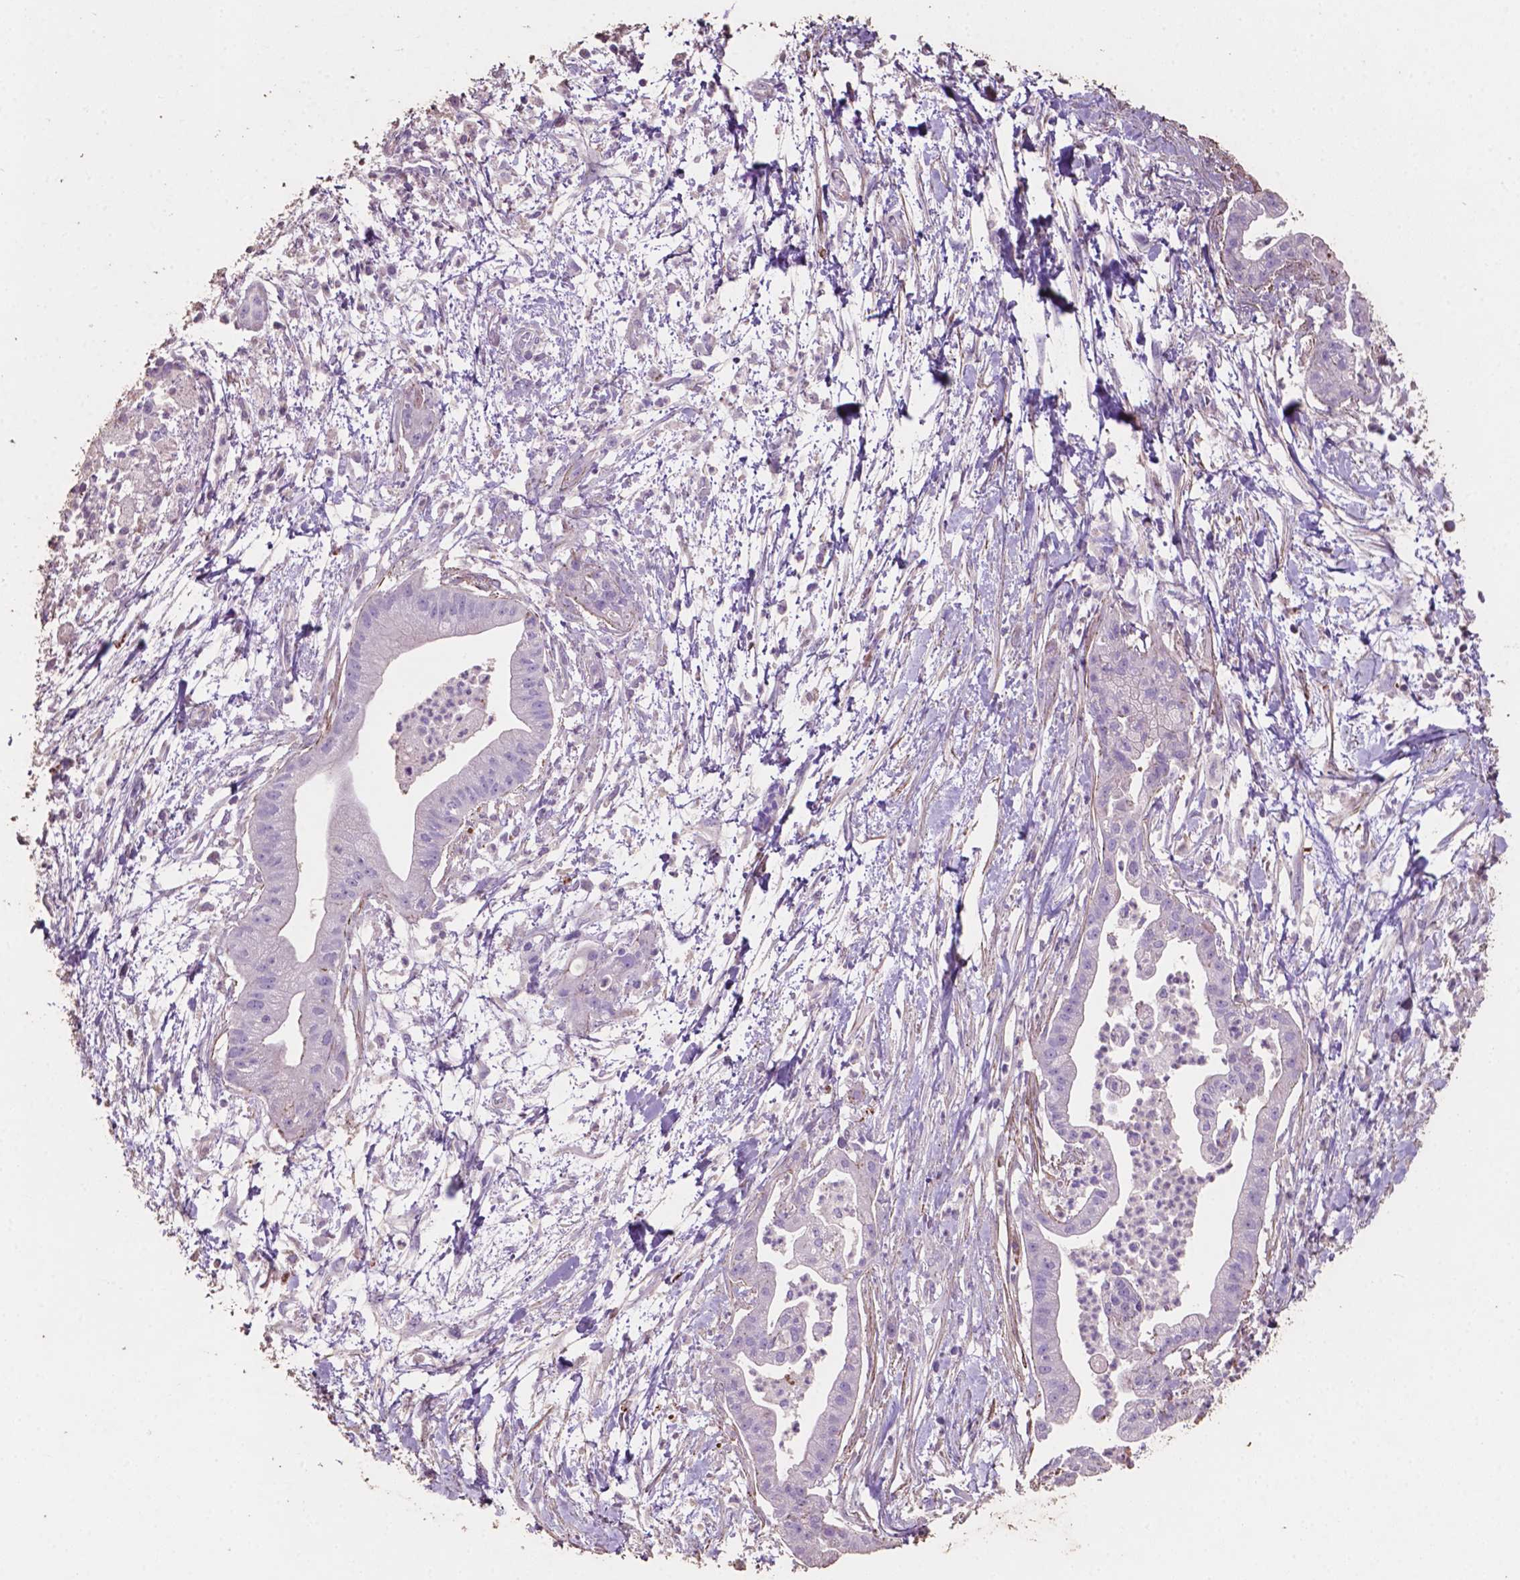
{"staining": {"intensity": "negative", "quantity": "none", "location": "none"}, "tissue": "pancreatic cancer", "cell_type": "Tumor cells", "image_type": "cancer", "snomed": [{"axis": "morphology", "description": "Normal tissue, NOS"}, {"axis": "morphology", "description": "Adenocarcinoma, NOS"}, {"axis": "topography", "description": "Lymph node"}, {"axis": "topography", "description": "Pancreas"}], "caption": "Immunohistochemistry histopathology image of neoplastic tissue: pancreatic adenocarcinoma stained with DAB (3,3'-diaminobenzidine) shows no significant protein staining in tumor cells.", "gene": "COMMD4", "patient": {"sex": "female", "age": 58}}